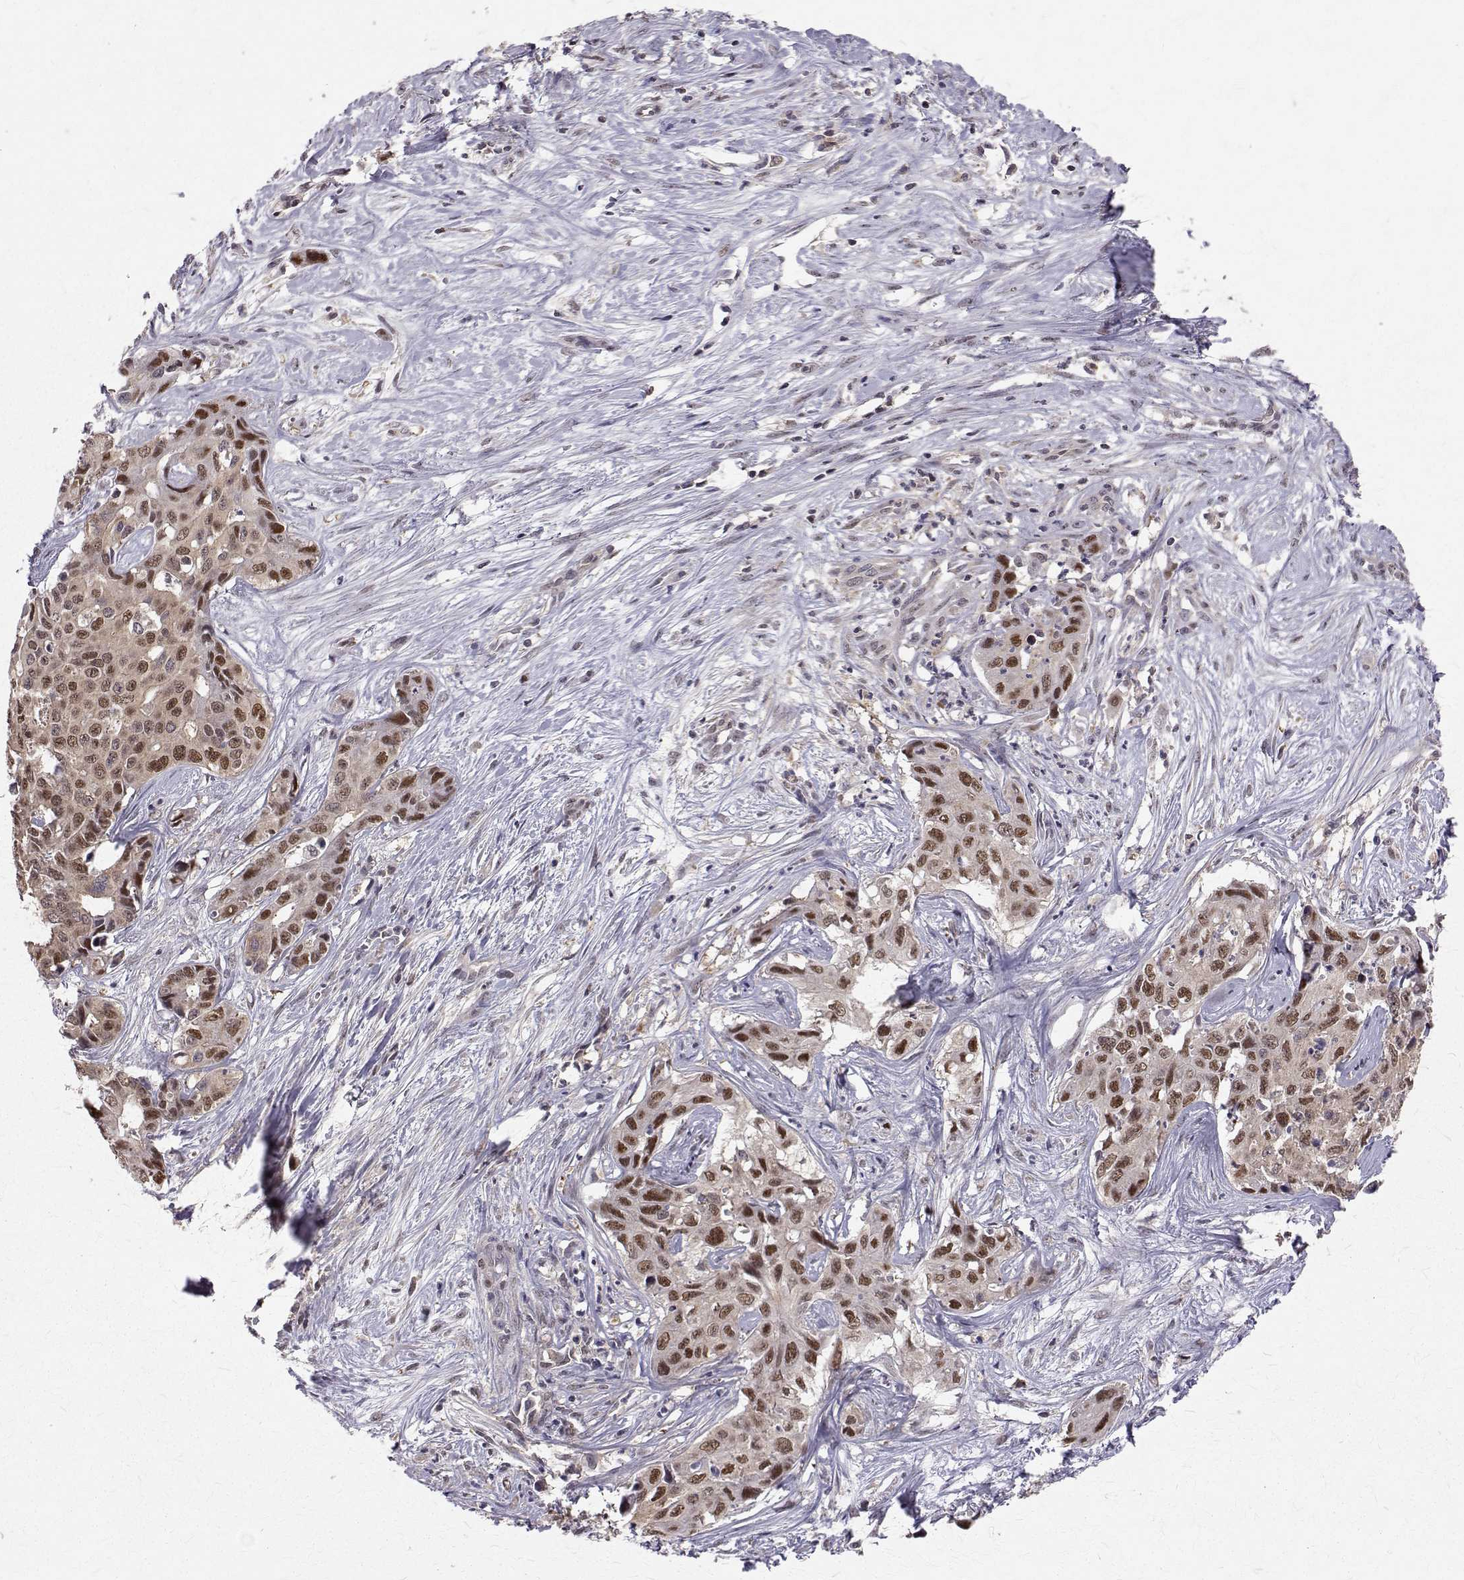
{"staining": {"intensity": "moderate", "quantity": ">75%", "location": "cytoplasmic/membranous,nuclear"}, "tissue": "liver cancer", "cell_type": "Tumor cells", "image_type": "cancer", "snomed": [{"axis": "morphology", "description": "Cholangiocarcinoma"}, {"axis": "topography", "description": "Liver"}], "caption": "DAB immunohistochemical staining of human cholangiocarcinoma (liver) displays moderate cytoplasmic/membranous and nuclear protein staining in about >75% of tumor cells. Nuclei are stained in blue.", "gene": "NIF3L1", "patient": {"sex": "female", "age": 65}}